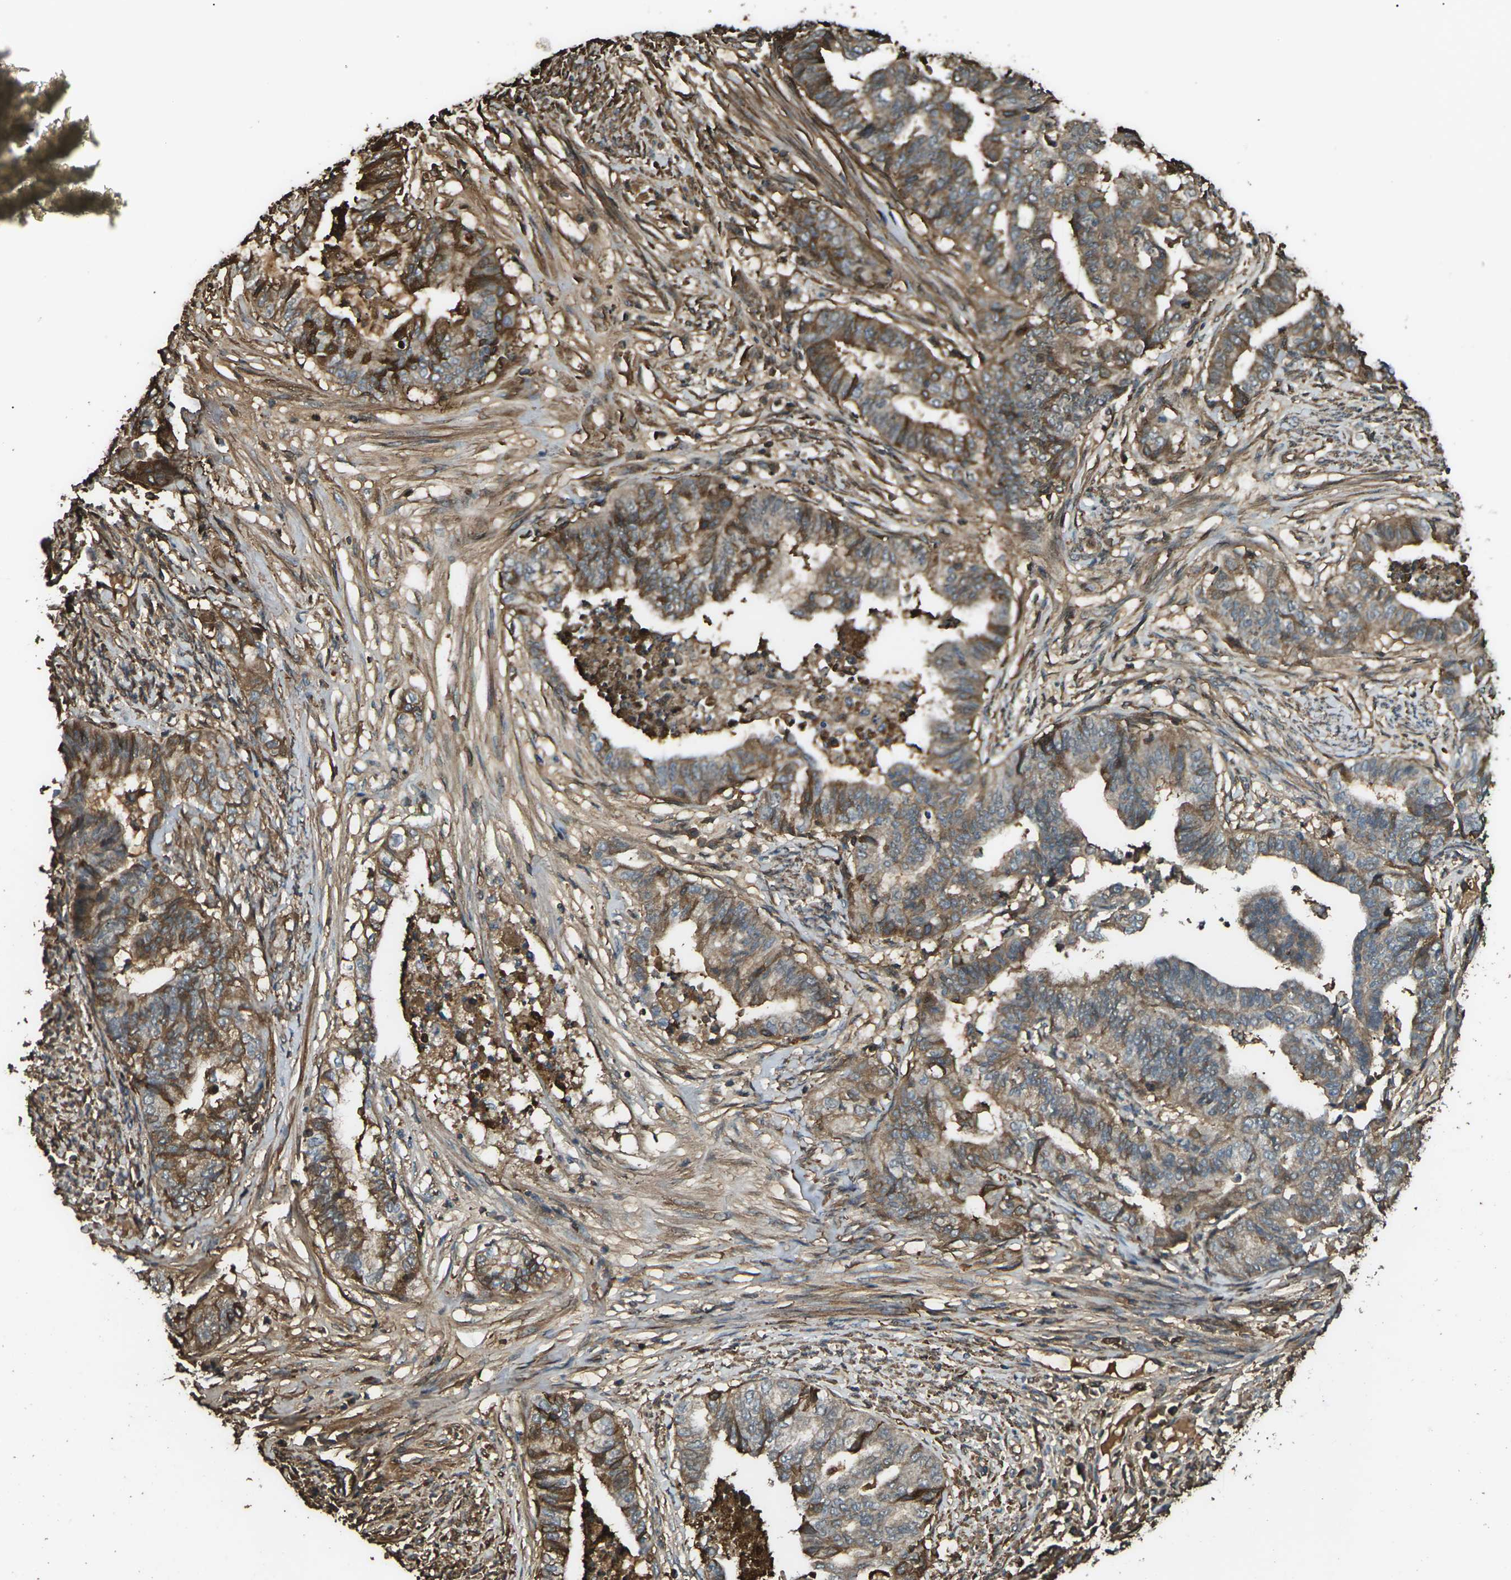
{"staining": {"intensity": "moderate", "quantity": ">75%", "location": "cytoplasmic/membranous"}, "tissue": "endometrial cancer", "cell_type": "Tumor cells", "image_type": "cancer", "snomed": [{"axis": "morphology", "description": "Adenocarcinoma, NOS"}, {"axis": "topography", "description": "Endometrium"}], "caption": "Protein expression analysis of human endometrial adenocarcinoma reveals moderate cytoplasmic/membranous staining in about >75% of tumor cells.", "gene": "CYP1B1", "patient": {"sex": "female", "age": 79}}